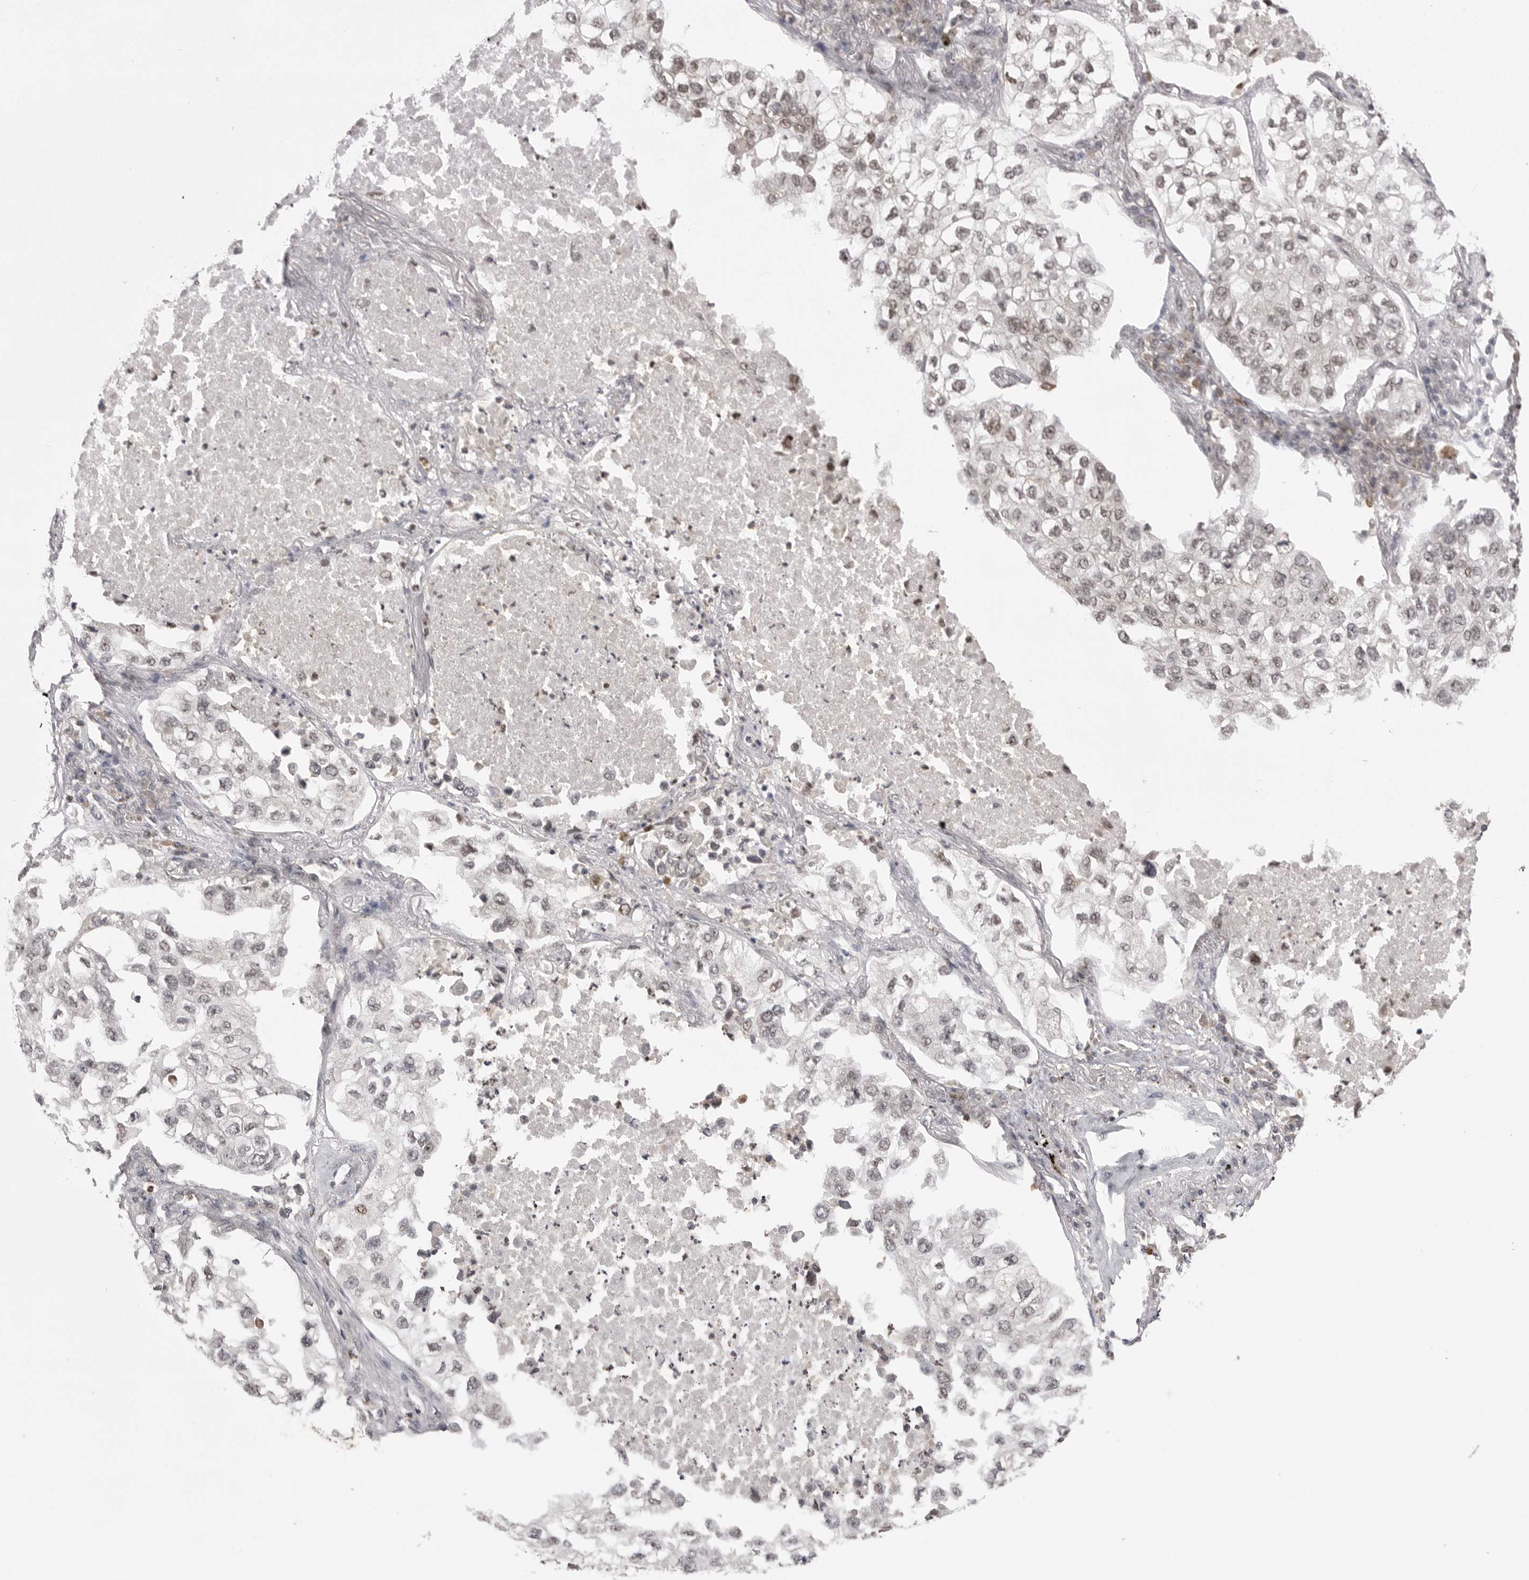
{"staining": {"intensity": "weak", "quantity": "25%-75%", "location": "nuclear"}, "tissue": "lung cancer", "cell_type": "Tumor cells", "image_type": "cancer", "snomed": [{"axis": "morphology", "description": "Adenocarcinoma, NOS"}, {"axis": "topography", "description": "Lung"}], "caption": "An immunohistochemistry (IHC) image of neoplastic tissue is shown. Protein staining in brown highlights weak nuclear positivity in lung cancer (adenocarcinoma) within tumor cells.", "gene": "PTK2B", "patient": {"sex": "male", "age": 63}}